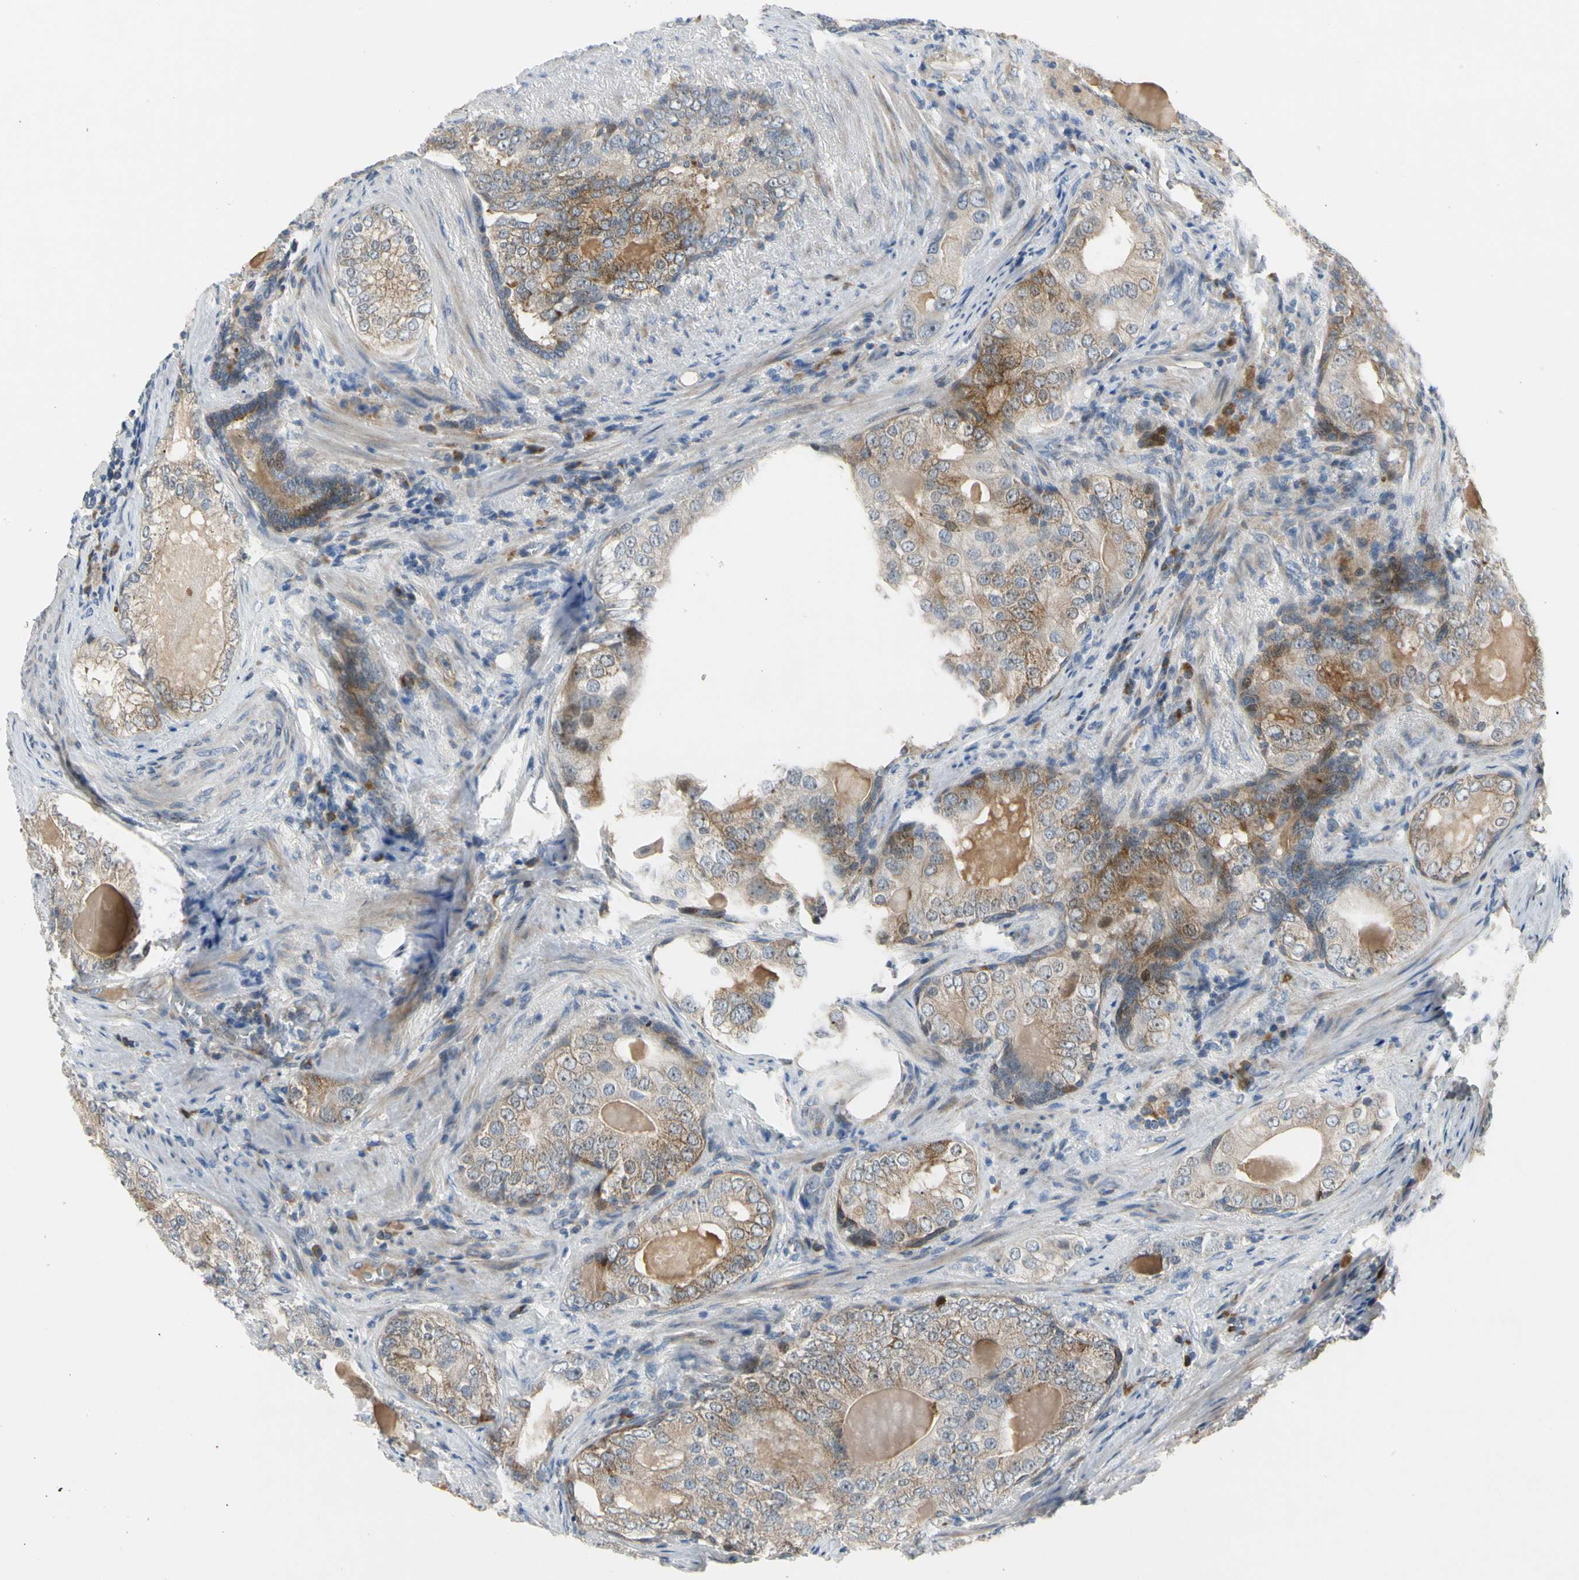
{"staining": {"intensity": "weak", "quantity": ">75%", "location": "cytoplasmic/membranous"}, "tissue": "prostate cancer", "cell_type": "Tumor cells", "image_type": "cancer", "snomed": [{"axis": "morphology", "description": "Adenocarcinoma, High grade"}, {"axis": "topography", "description": "Prostate"}], "caption": "Immunohistochemical staining of human prostate cancer (adenocarcinoma (high-grade)) demonstrates weak cytoplasmic/membranous protein positivity in about >75% of tumor cells.", "gene": "HMGCR", "patient": {"sex": "male", "age": 66}}